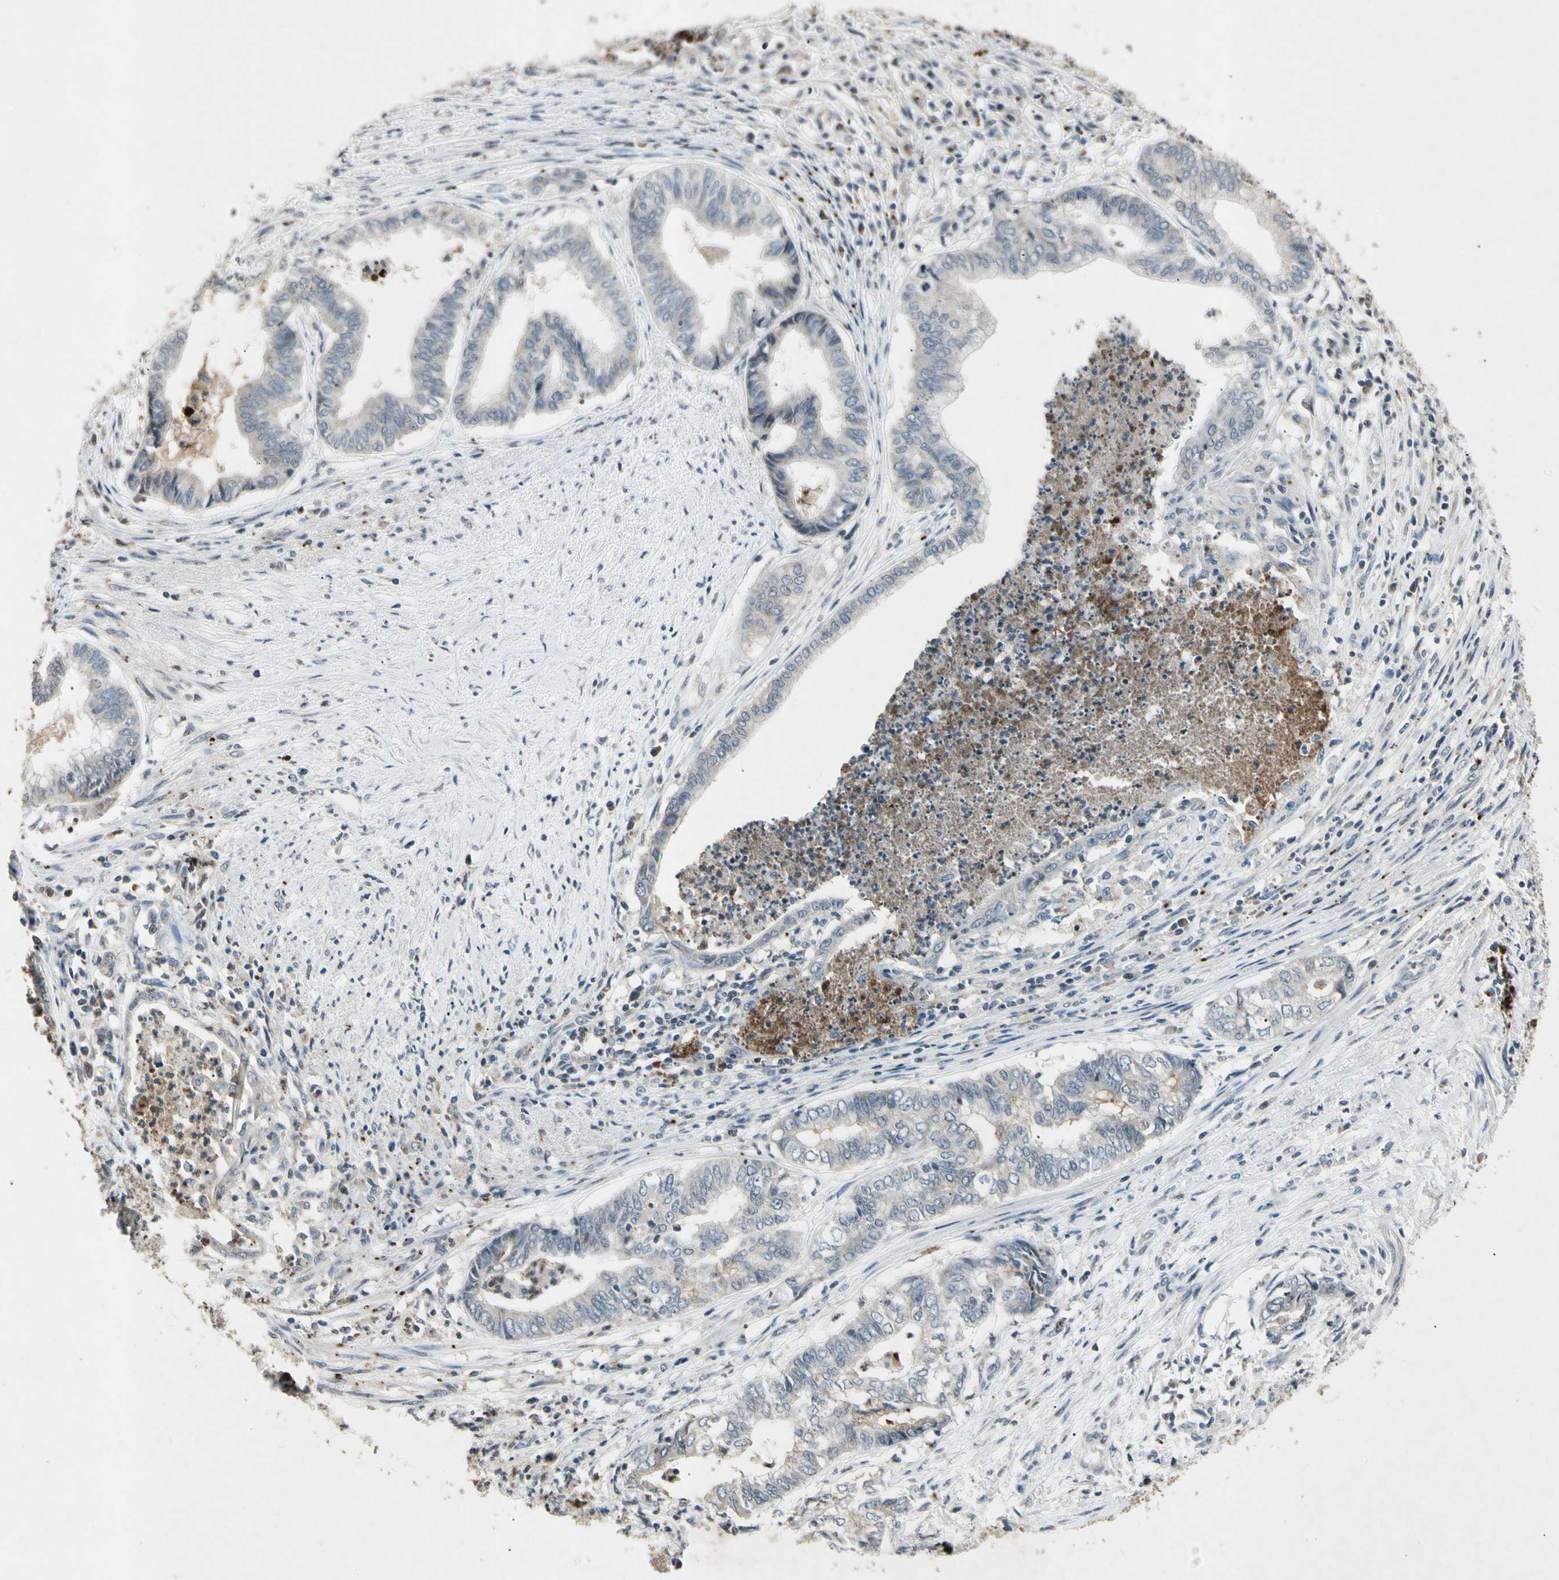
{"staining": {"intensity": "weak", "quantity": "<25%", "location": "cytoplasmic/membranous"}, "tissue": "endometrial cancer", "cell_type": "Tumor cells", "image_type": "cancer", "snomed": [{"axis": "morphology", "description": "Necrosis, NOS"}, {"axis": "morphology", "description": "Adenocarcinoma, NOS"}, {"axis": "topography", "description": "Endometrium"}], "caption": "Protein analysis of adenocarcinoma (endometrial) reveals no significant positivity in tumor cells.", "gene": "CP", "patient": {"sex": "female", "age": 79}}